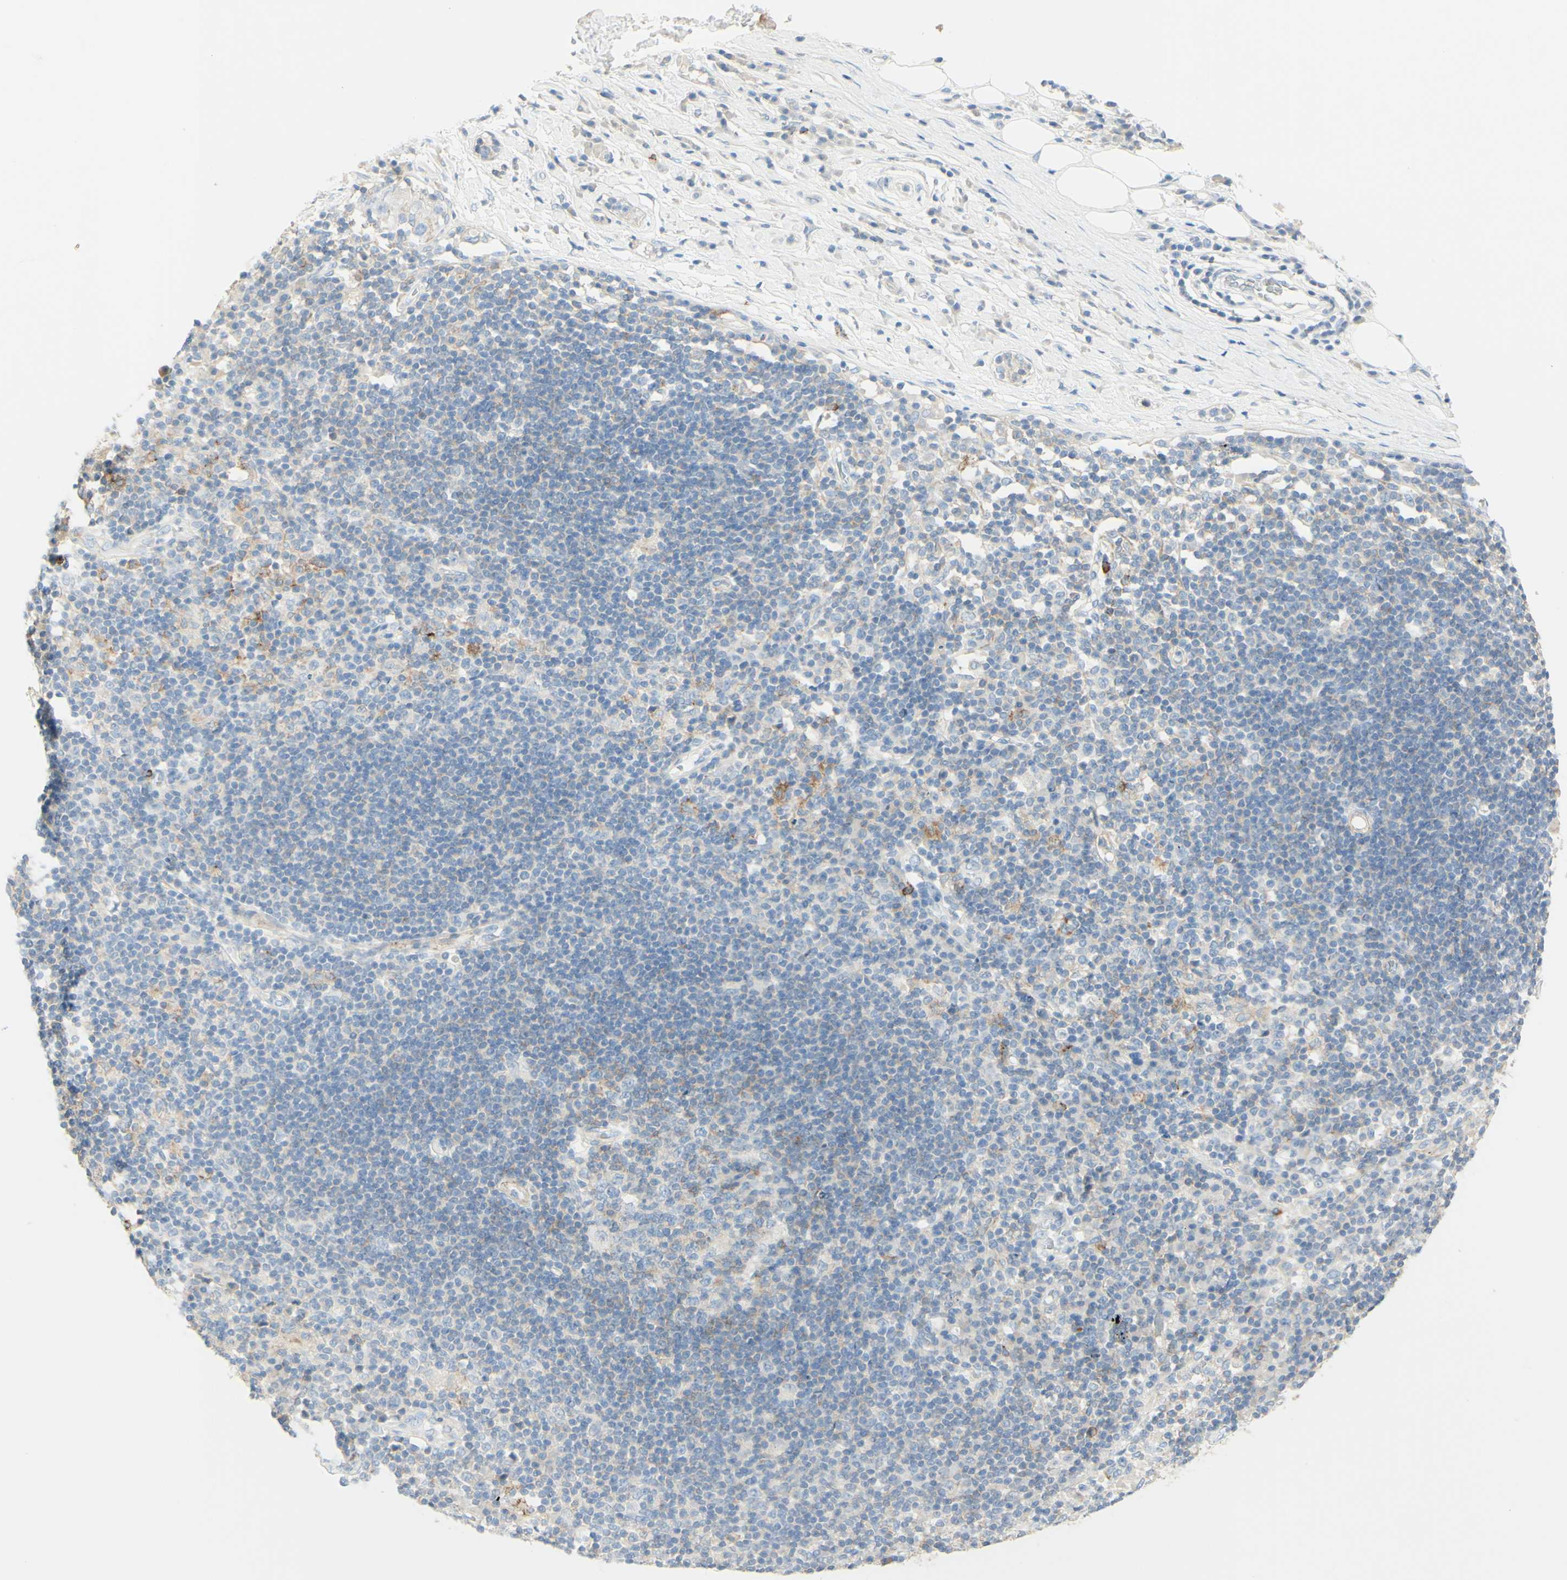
{"staining": {"intensity": "negative", "quantity": "none", "location": "none"}, "tissue": "adipose tissue", "cell_type": "Adipocytes", "image_type": "normal", "snomed": [{"axis": "morphology", "description": "Normal tissue, NOS"}, {"axis": "morphology", "description": "Adenocarcinoma, NOS"}, {"axis": "topography", "description": "Esophagus"}], "caption": "This is a histopathology image of immunohistochemistry staining of benign adipose tissue, which shows no positivity in adipocytes. (Brightfield microscopy of DAB IHC at high magnification).", "gene": "ALCAM", "patient": {"sex": "male", "age": 62}}